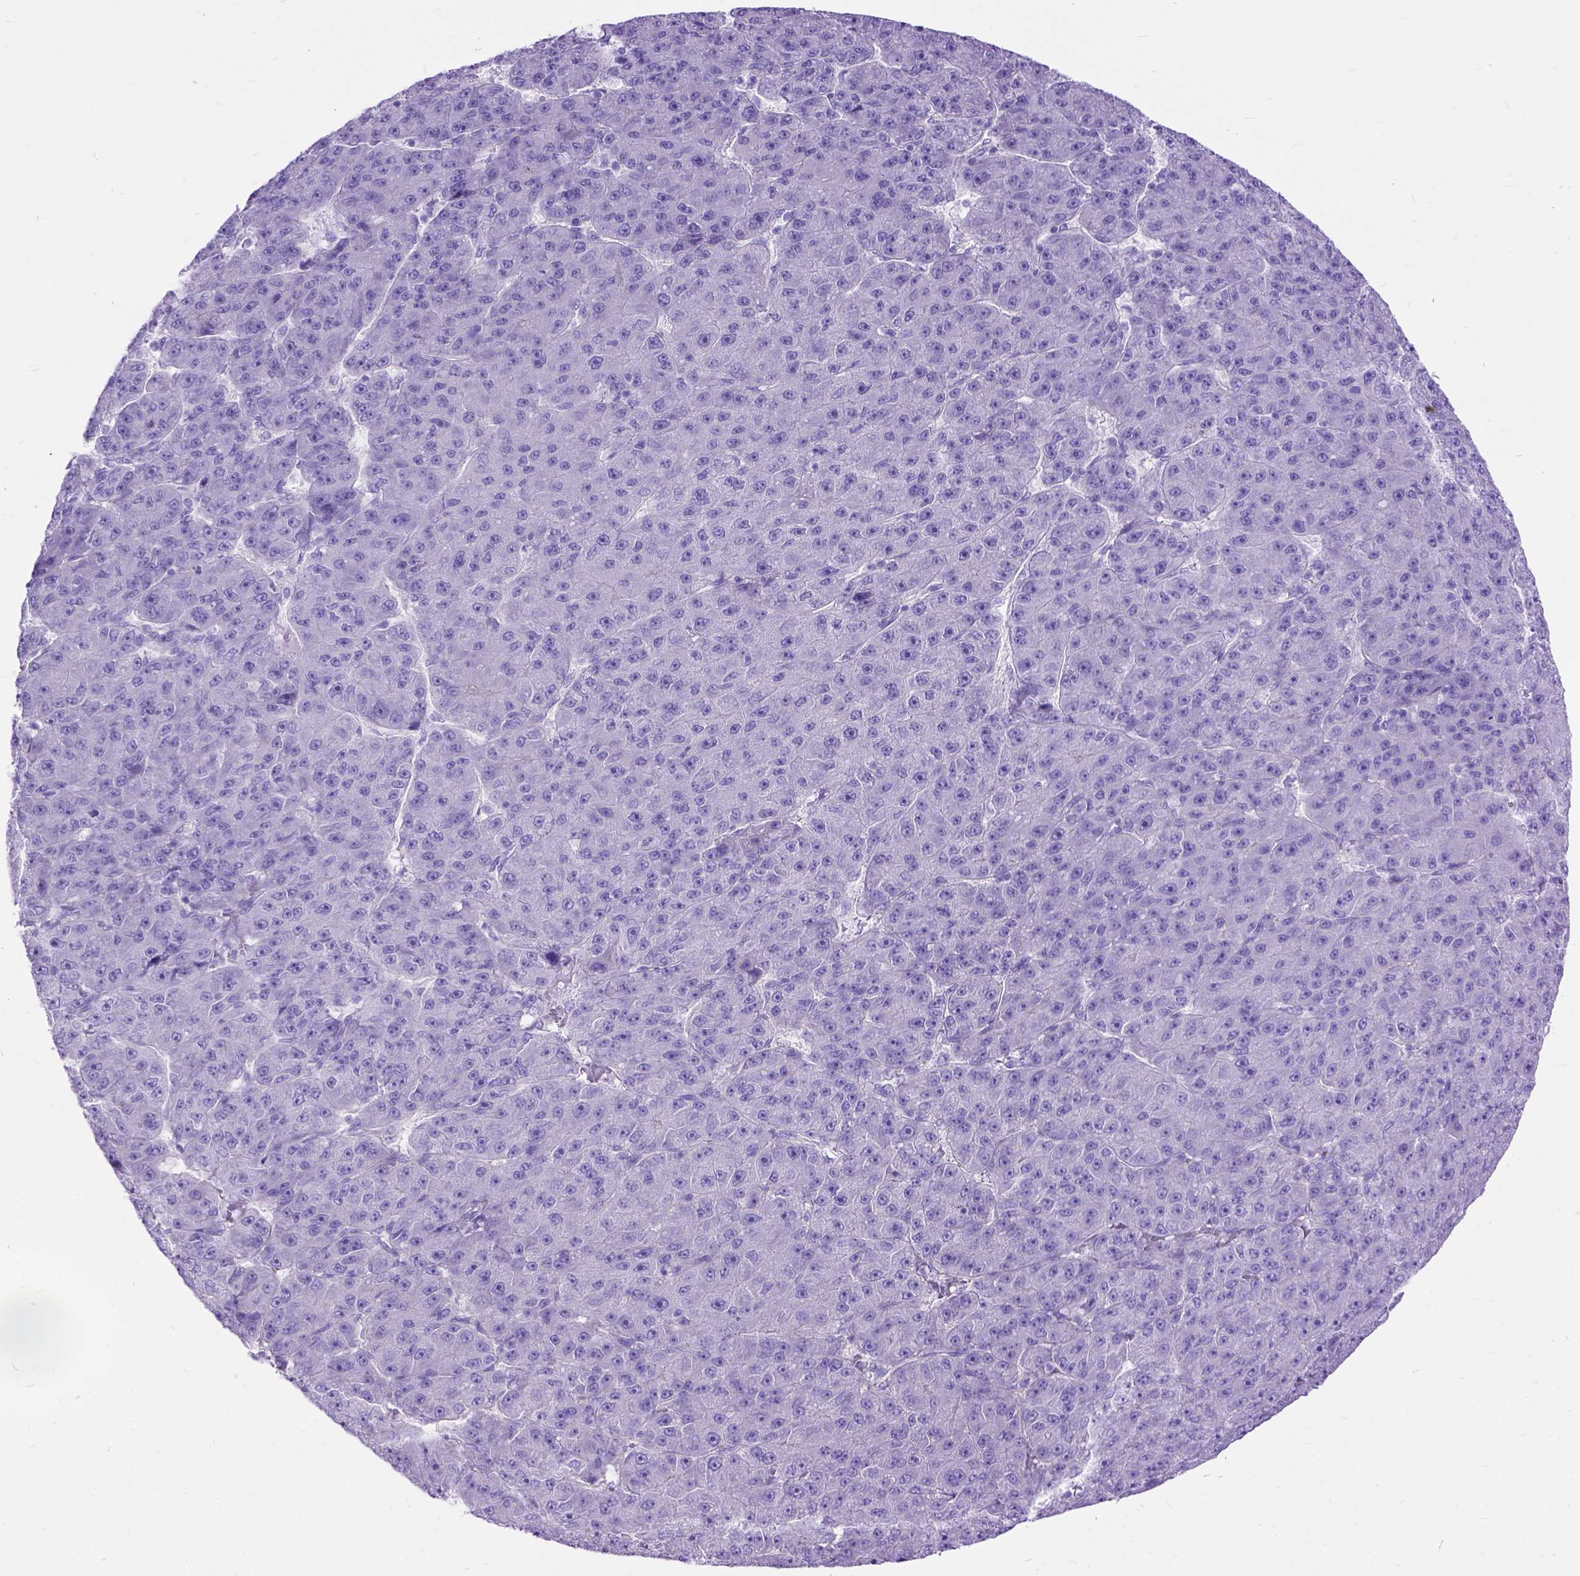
{"staining": {"intensity": "negative", "quantity": "none", "location": "none"}, "tissue": "liver cancer", "cell_type": "Tumor cells", "image_type": "cancer", "snomed": [{"axis": "morphology", "description": "Carcinoma, Hepatocellular, NOS"}, {"axis": "topography", "description": "Liver"}], "caption": "The immunohistochemistry (IHC) histopathology image has no significant expression in tumor cells of liver hepatocellular carcinoma tissue. The staining is performed using DAB (3,3'-diaminobenzidine) brown chromogen with nuclei counter-stained in using hematoxylin.", "gene": "ARL9", "patient": {"sex": "male", "age": 67}}